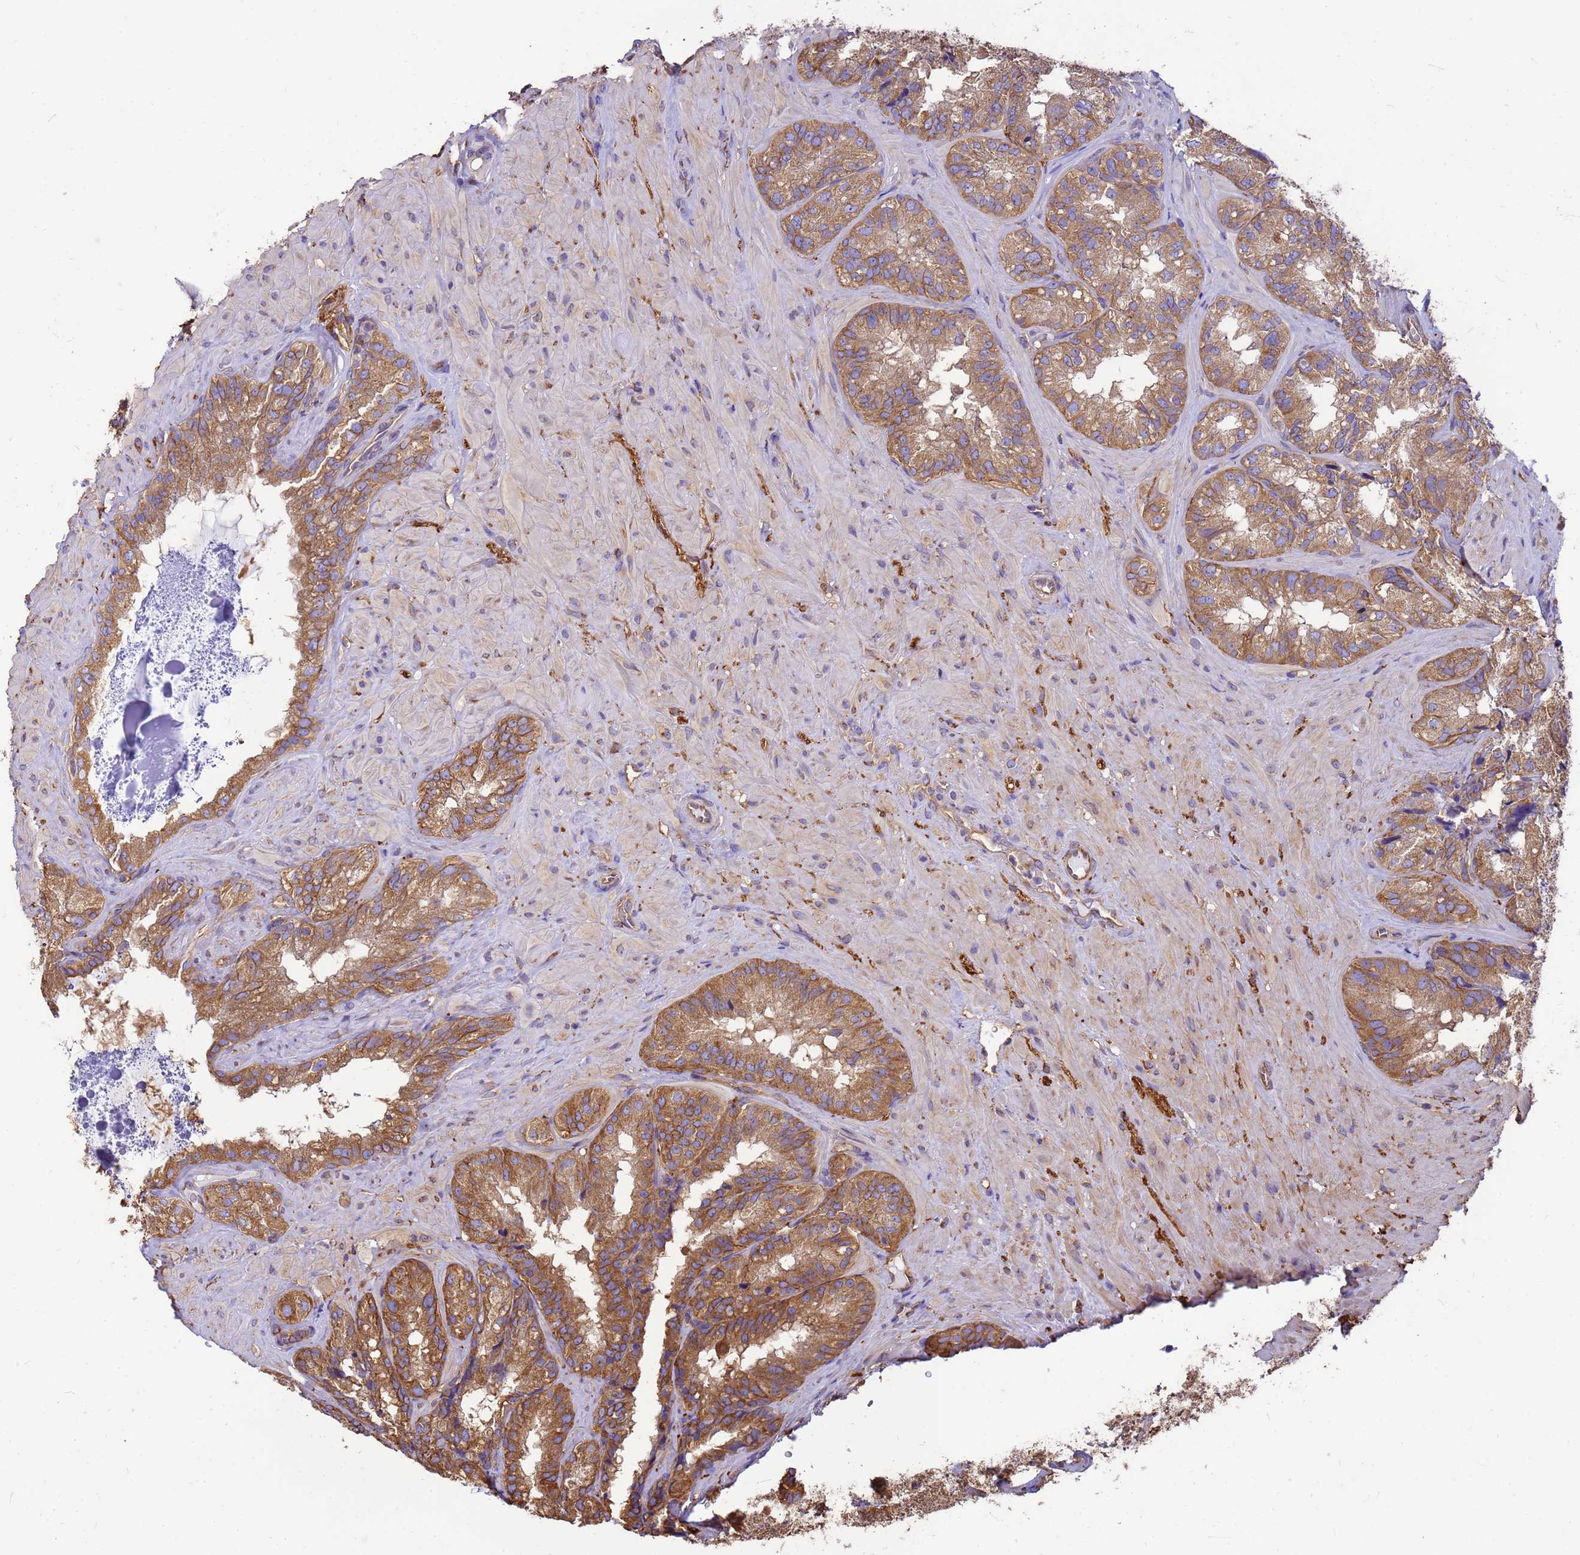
{"staining": {"intensity": "moderate", "quantity": ">75%", "location": "cytoplasmic/membranous"}, "tissue": "seminal vesicle", "cell_type": "Glandular cells", "image_type": "normal", "snomed": [{"axis": "morphology", "description": "Normal tissue, NOS"}, {"axis": "topography", "description": "Seminal veicle"}], "caption": "The immunohistochemical stain highlights moderate cytoplasmic/membranous positivity in glandular cells of benign seminal vesicle. The protein of interest is stained brown, and the nuclei are stained in blue (DAB (3,3'-diaminobenzidine) IHC with brightfield microscopy, high magnification).", "gene": "ENSG00000198211", "patient": {"sex": "male", "age": 58}}